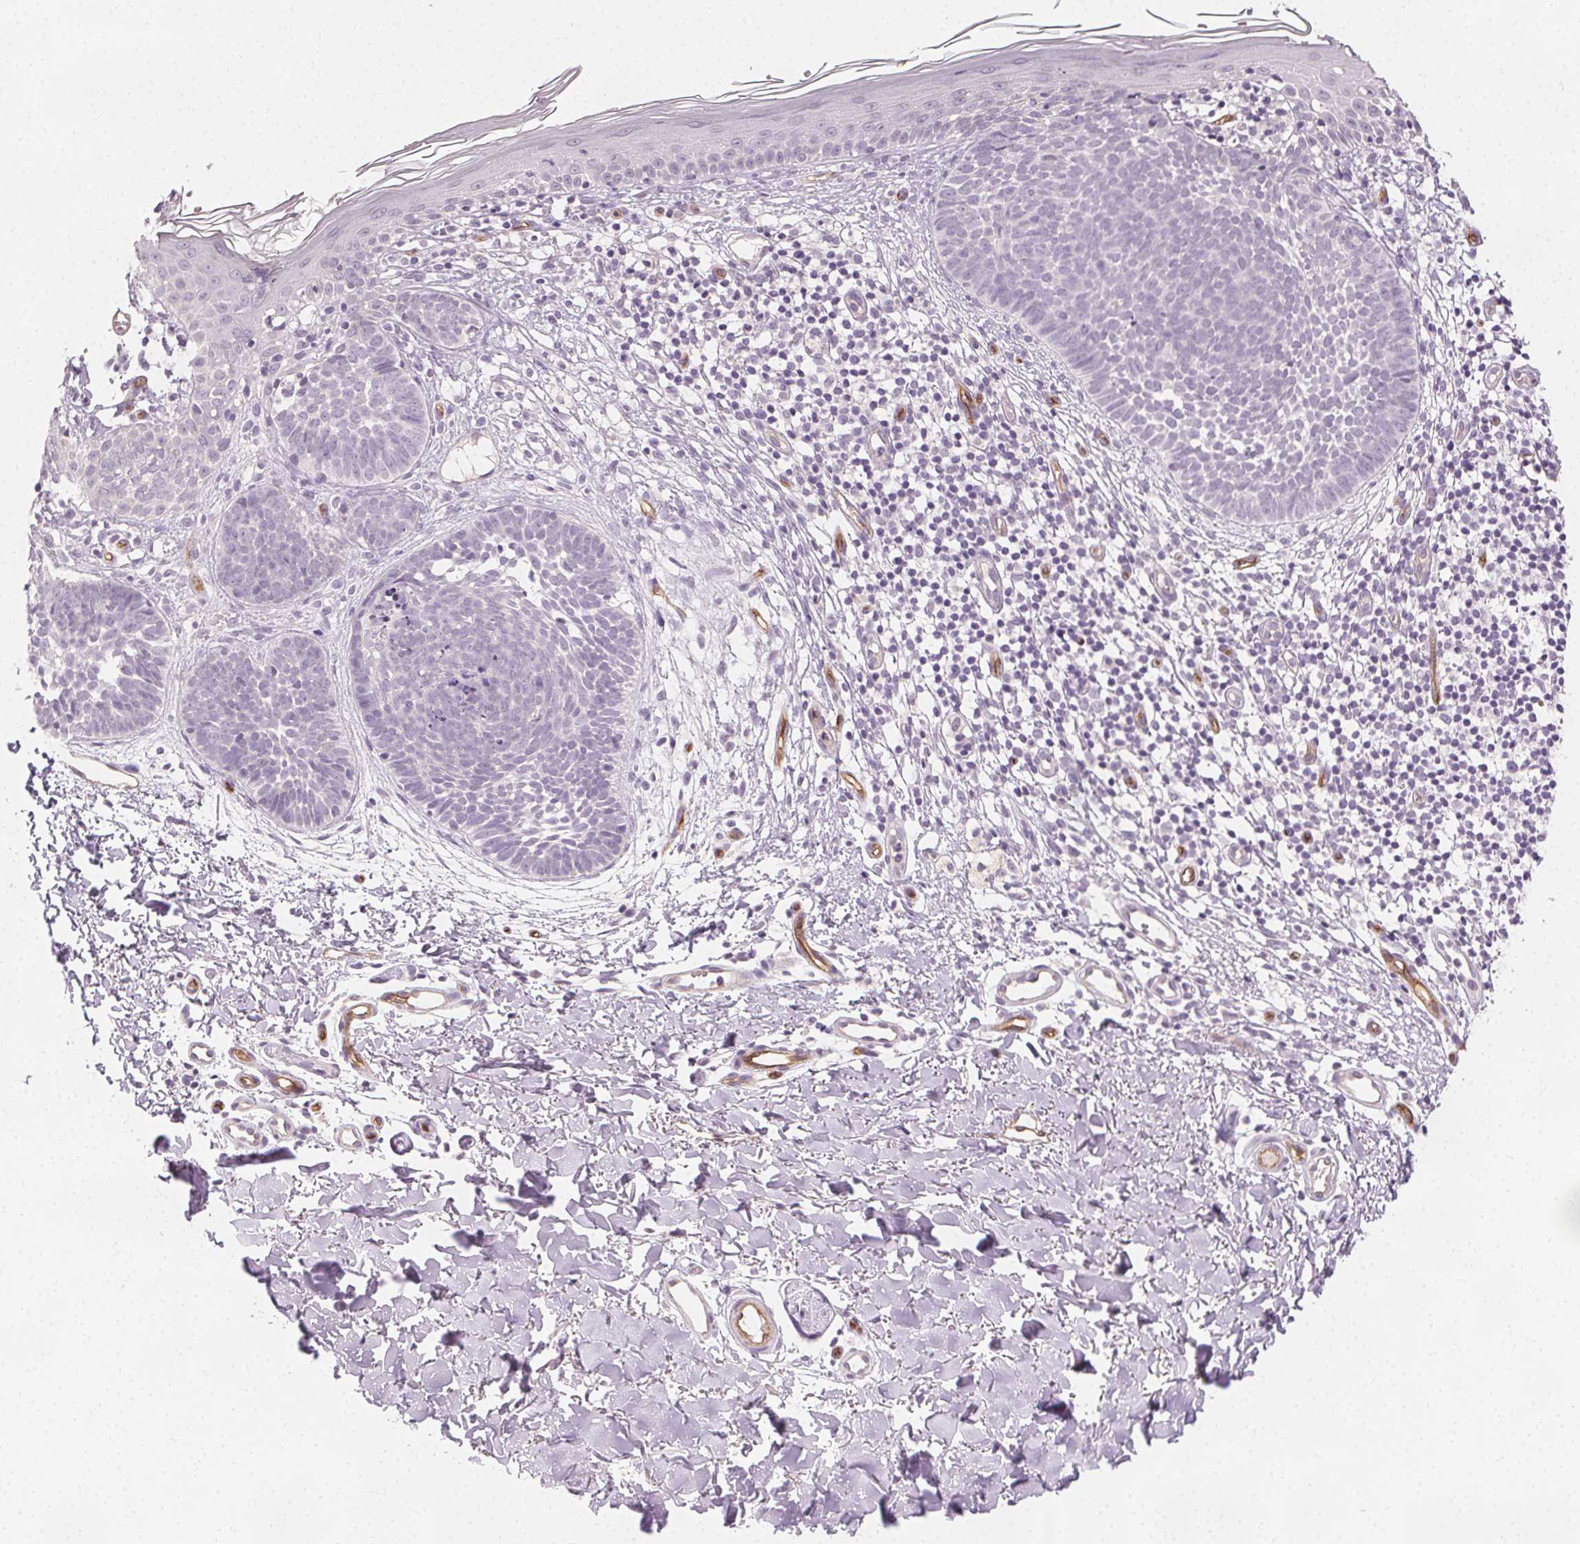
{"staining": {"intensity": "negative", "quantity": "none", "location": "none"}, "tissue": "skin cancer", "cell_type": "Tumor cells", "image_type": "cancer", "snomed": [{"axis": "morphology", "description": "Basal cell carcinoma"}, {"axis": "topography", "description": "Skin"}], "caption": "DAB immunohistochemical staining of human skin cancer (basal cell carcinoma) shows no significant expression in tumor cells.", "gene": "PODXL", "patient": {"sex": "female", "age": 51}}